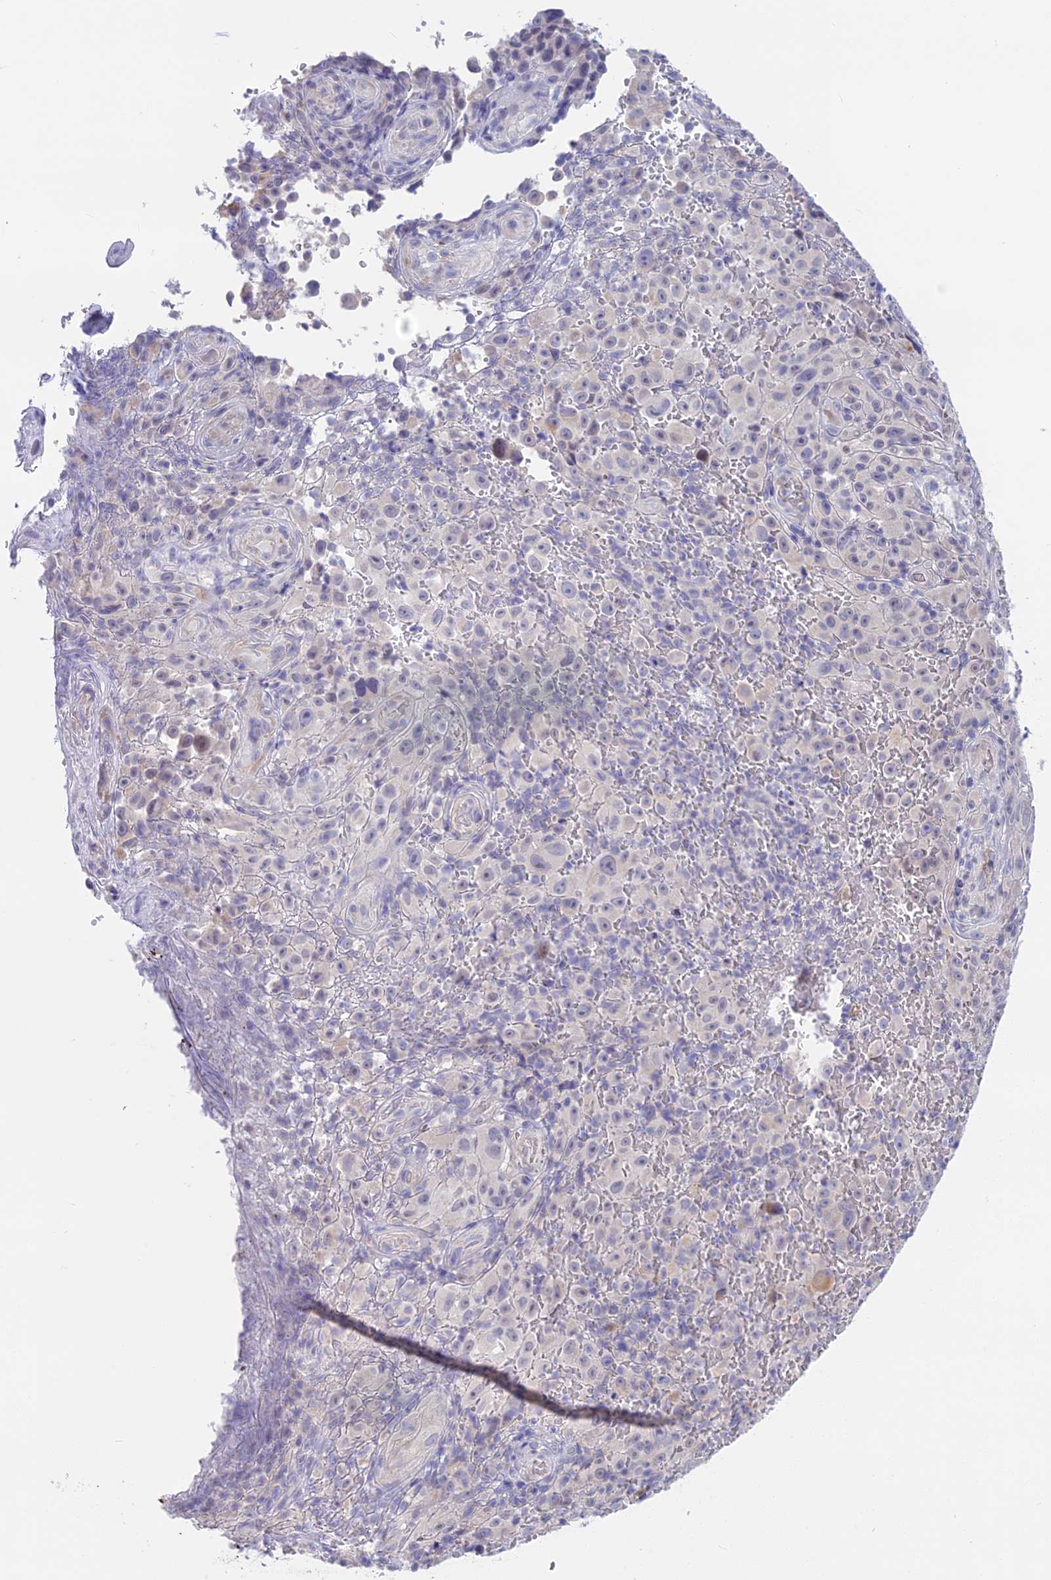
{"staining": {"intensity": "negative", "quantity": "none", "location": "none"}, "tissue": "melanoma", "cell_type": "Tumor cells", "image_type": "cancer", "snomed": [{"axis": "morphology", "description": "Malignant melanoma, NOS"}, {"axis": "topography", "description": "Skin"}], "caption": "IHC photomicrograph of melanoma stained for a protein (brown), which displays no positivity in tumor cells.", "gene": "SNTN", "patient": {"sex": "female", "age": 82}}